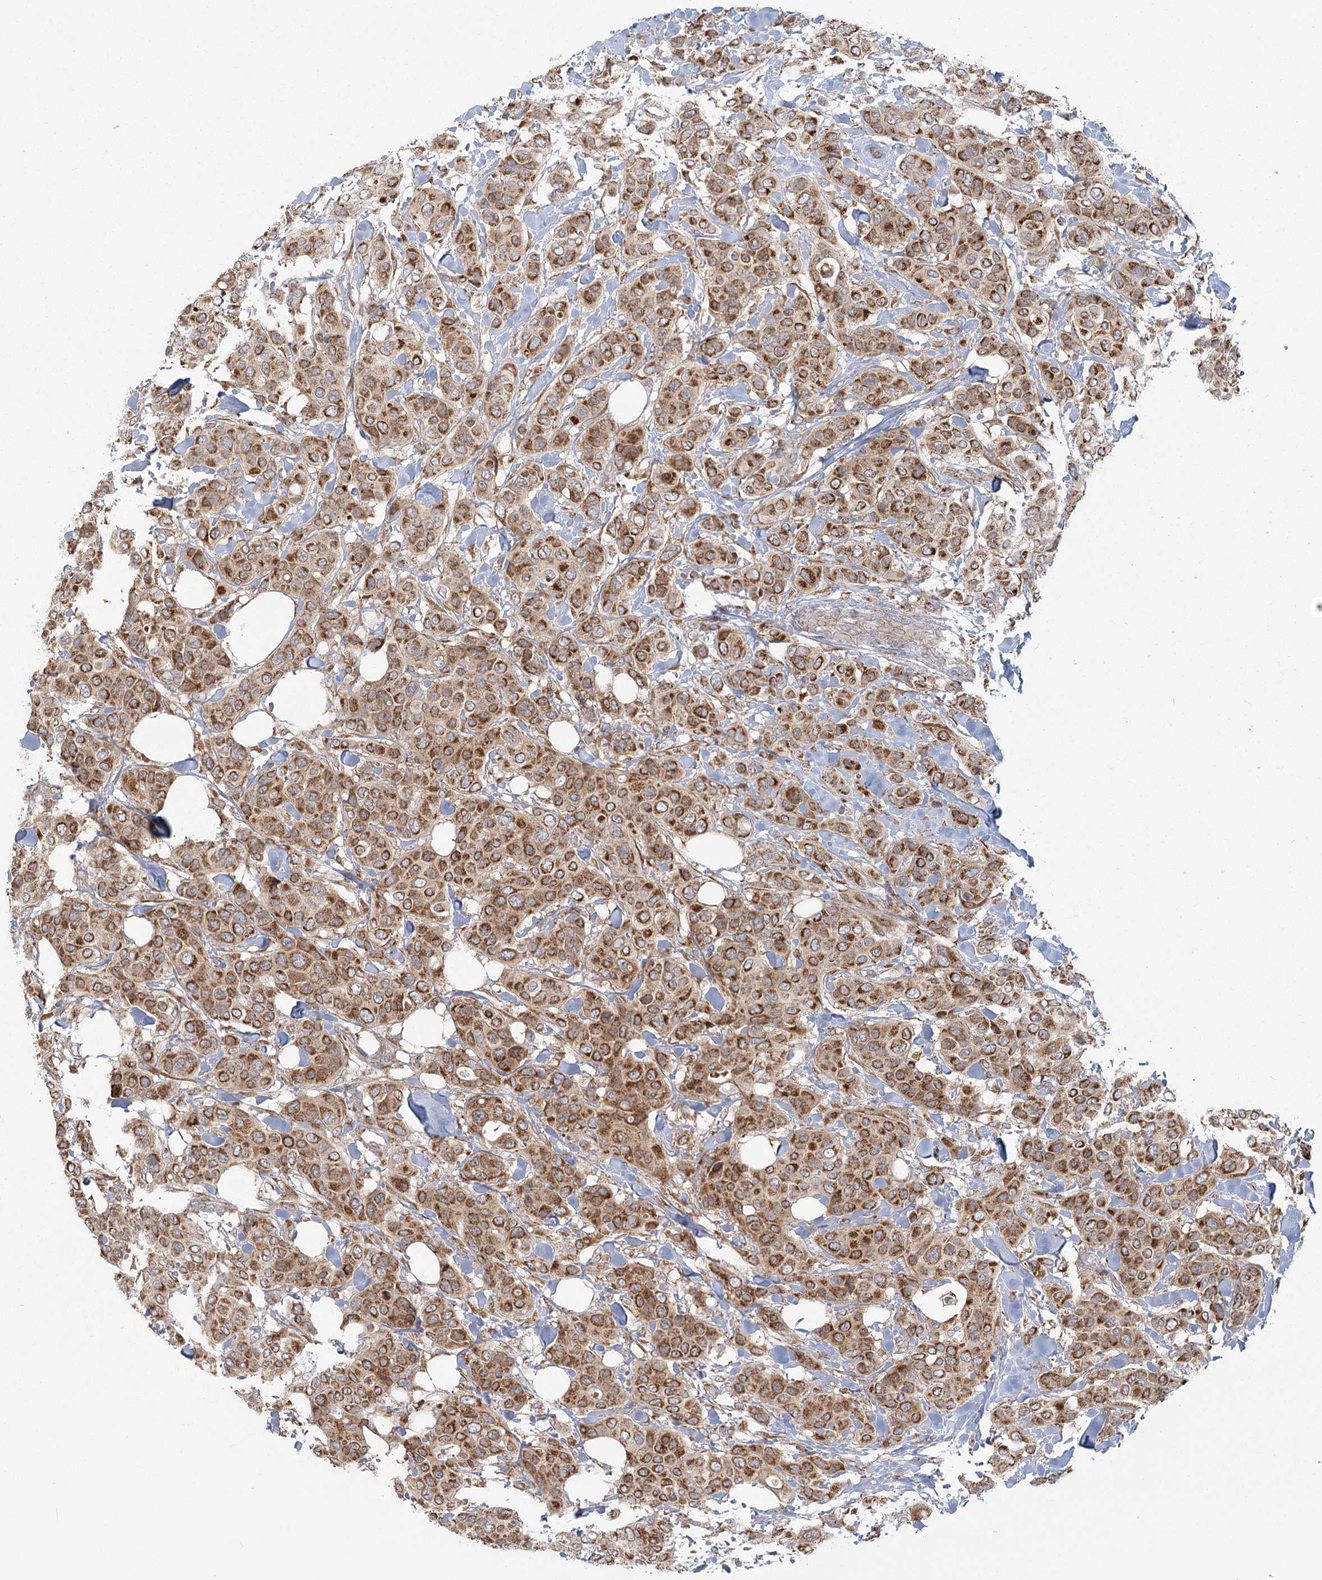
{"staining": {"intensity": "strong", "quantity": ">75%", "location": "cytoplasmic/membranous"}, "tissue": "breast cancer", "cell_type": "Tumor cells", "image_type": "cancer", "snomed": [{"axis": "morphology", "description": "Lobular carcinoma"}, {"axis": "topography", "description": "Breast"}], "caption": "Breast cancer (lobular carcinoma) stained with IHC displays strong cytoplasmic/membranous positivity in approximately >75% of tumor cells.", "gene": "LACTB", "patient": {"sex": "female", "age": 51}}